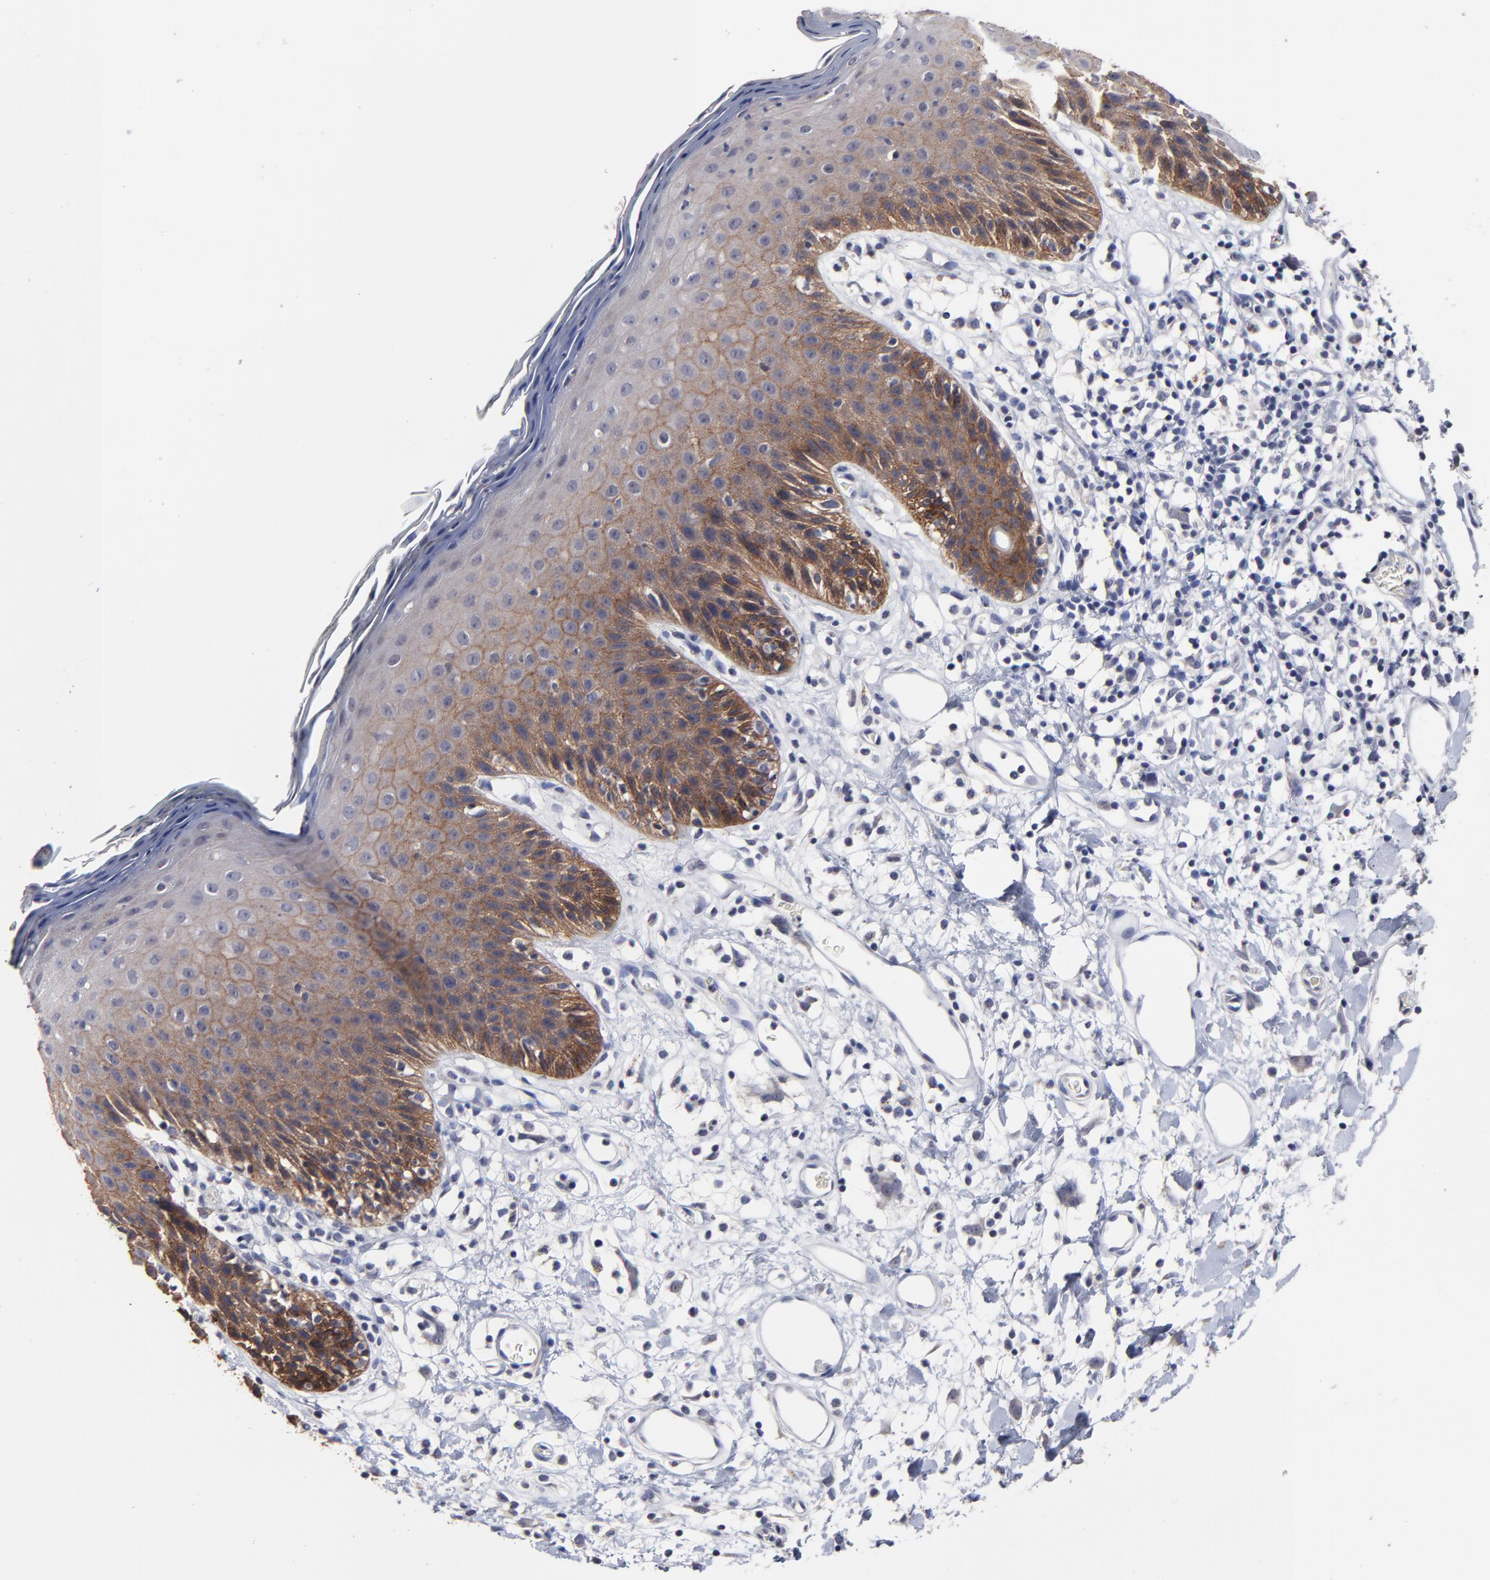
{"staining": {"intensity": "moderate", "quantity": ">75%", "location": "cytoplasmic/membranous"}, "tissue": "skin", "cell_type": "Epidermal cells", "image_type": "normal", "snomed": [{"axis": "morphology", "description": "Normal tissue, NOS"}, {"axis": "topography", "description": "Vulva"}, {"axis": "topography", "description": "Peripheral nerve tissue"}], "caption": "Immunohistochemical staining of benign human skin reveals >75% levels of moderate cytoplasmic/membranous protein expression in about >75% of epidermal cells. (Stains: DAB in brown, nuclei in blue, Microscopy: brightfield microscopy at high magnification).", "gene": "CXADR", "patient": {"sex": "female", "age": 68}}